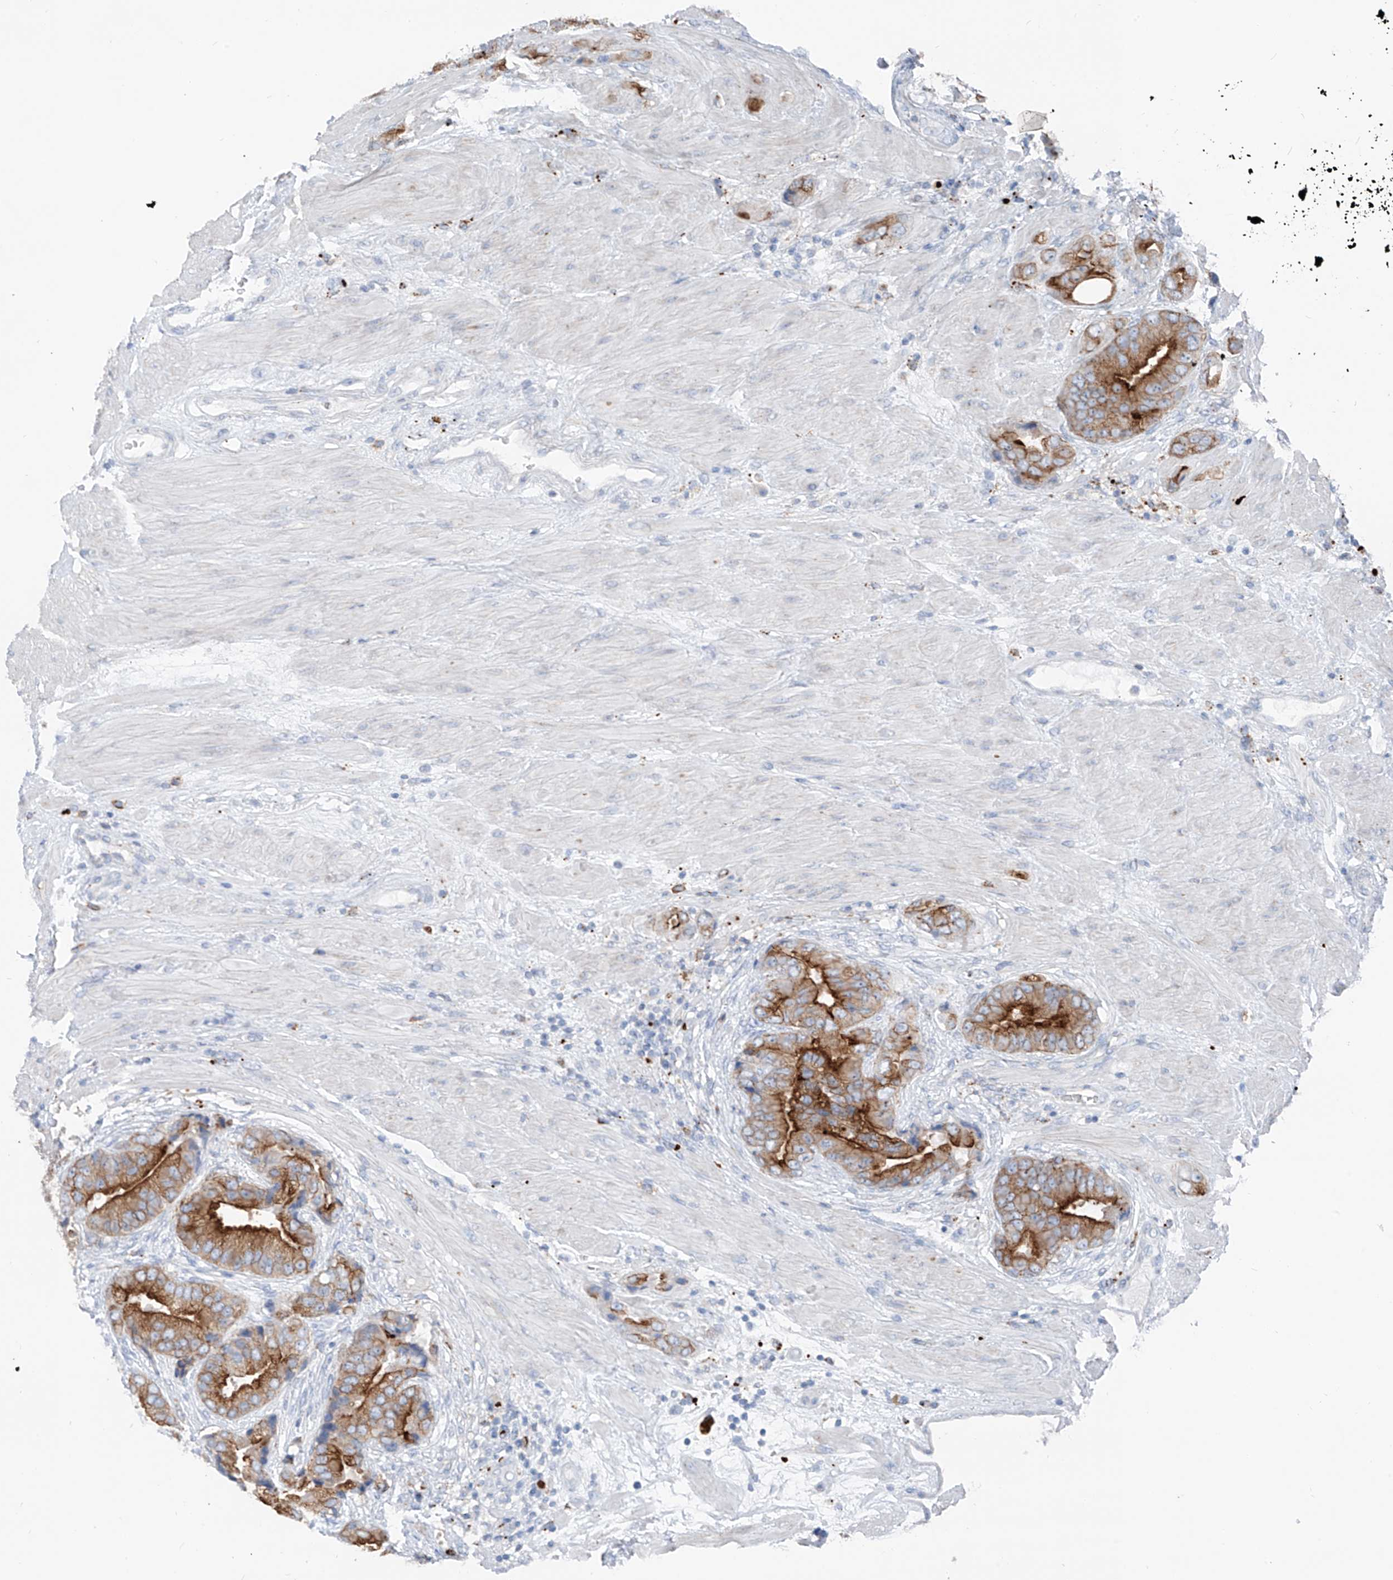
{"staining": {"intensity": "strong", "quantity": ">75%", "location": "cytoplasmic/membranous"}, "tissue": "prostate cancer", "cell_type": "Tumor cells", "image_type": "cancer", "snomed": [{"axis": "morphology", "description": "Adenocarcinoma, High grade"}, {"axis": "topography", "description": "Prostate"}], "caption": "Immunohistochemical staining of prostate adenocarcinoma (high-grade) reveals high levels of strong cytoplasmic/membranous protein positivity in approximately >75% of tumor cells. (Stains: DAB in brown, nuclei in blue, Microscopy: brightfield microscopy at high magnification).", "gene": "GPR137C", "patient": {"sex": "male", "age": 70}}